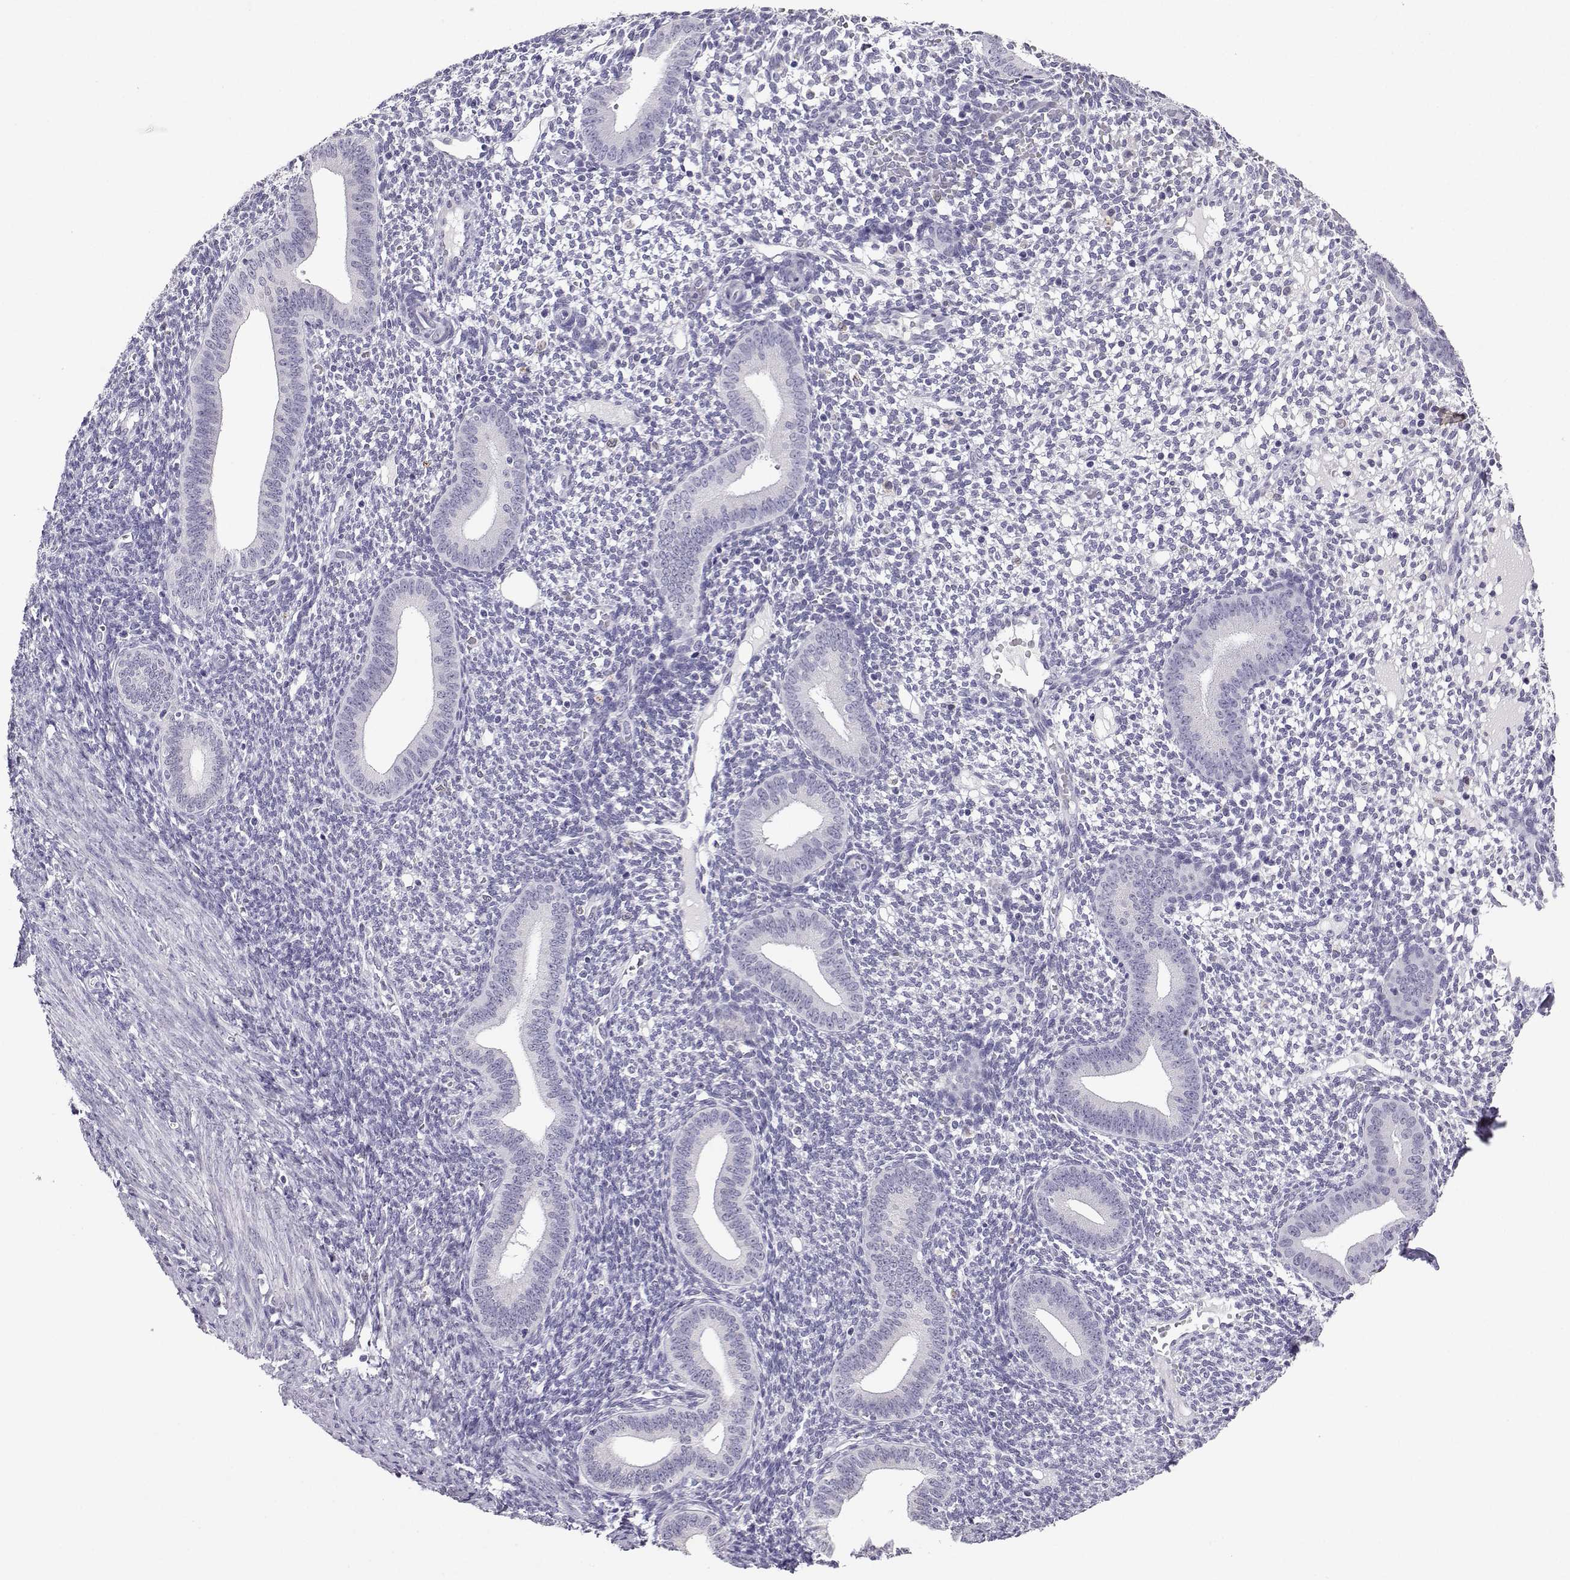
{"staining": {"intensity": "negative", "quantity": "none", "location": "none"}, "tissue": "endometrium", "cell_type": "Cells in endometrial stroma", "image_type": "normal", "snomed": [{"axis": "morphology", "description": "Normal tissue, NOS"}, {"axis": "topography", "description": "Endometrium"}], "caption": "This photomicrograph is of benign endometrium stained with immunohistochemistry (IHC) to label a protein in brown with the nuclei are counter-stained blue. There is no positivity in cells in endometrial stroma.", "gene": "TBR1", "patient": {"sex": "female", "age": 40}}